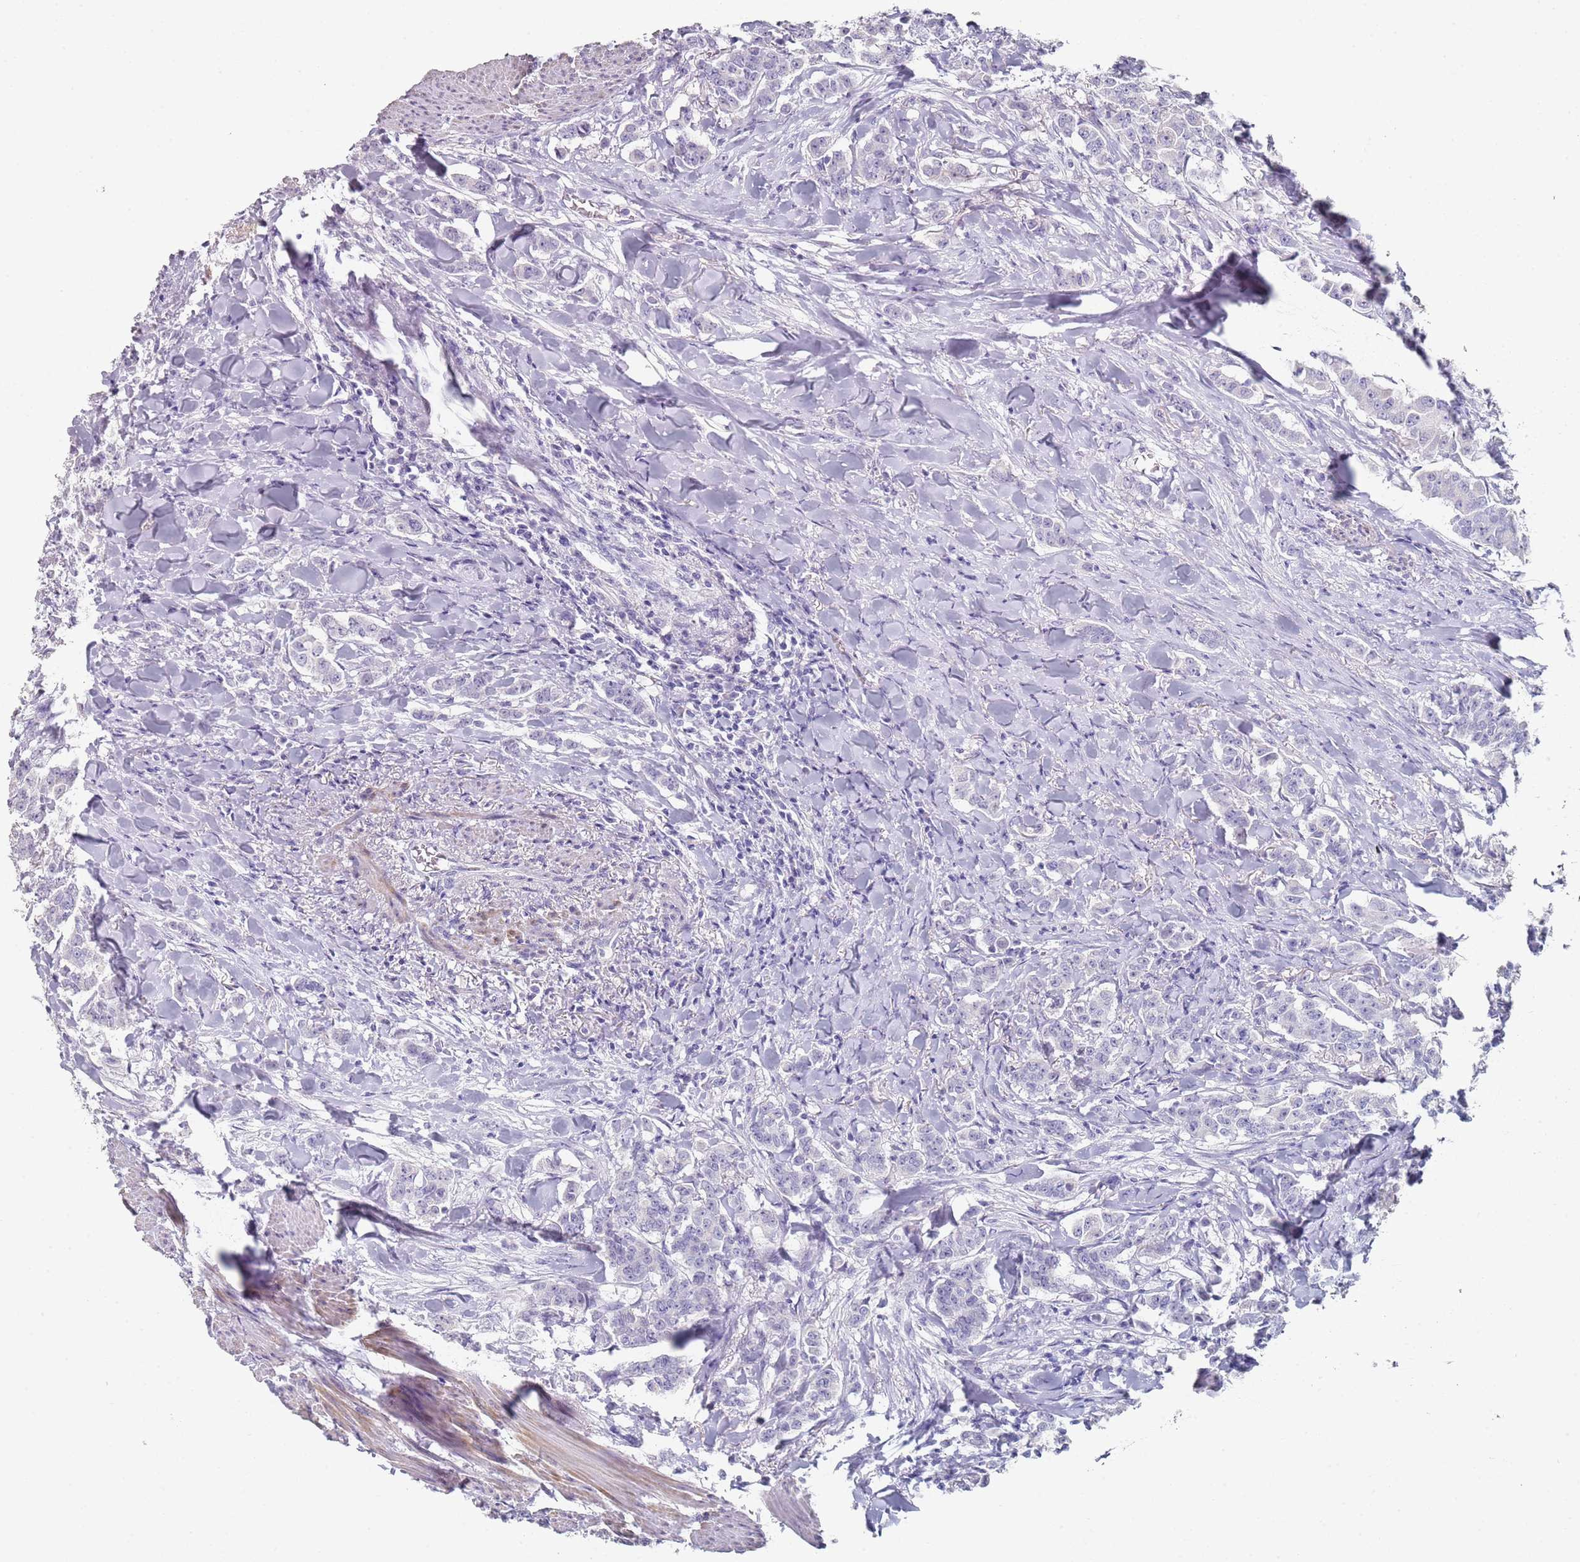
{"staining": {"intensity": "negative", "quantity": "none", "location": "none"}, "tissue": "breast cancer", "cell_type": "Tumor cells", "image_type": "cancer", "snomed": [{"axis": "morphology", "description": "Duct carcinoma"}, {"axis": "topography", "description": "Breast"}], "caption": "Immunohistochemical staining of infiltrating ductal carcinoma (breast) reveals no significant expression in tumor cells. (DAB immunohistochemistry (IHC) visualized using brightfield microscopy, high magnification).", "gene": "DNAH11", "patient": {"sex": "female", "age": 40}}